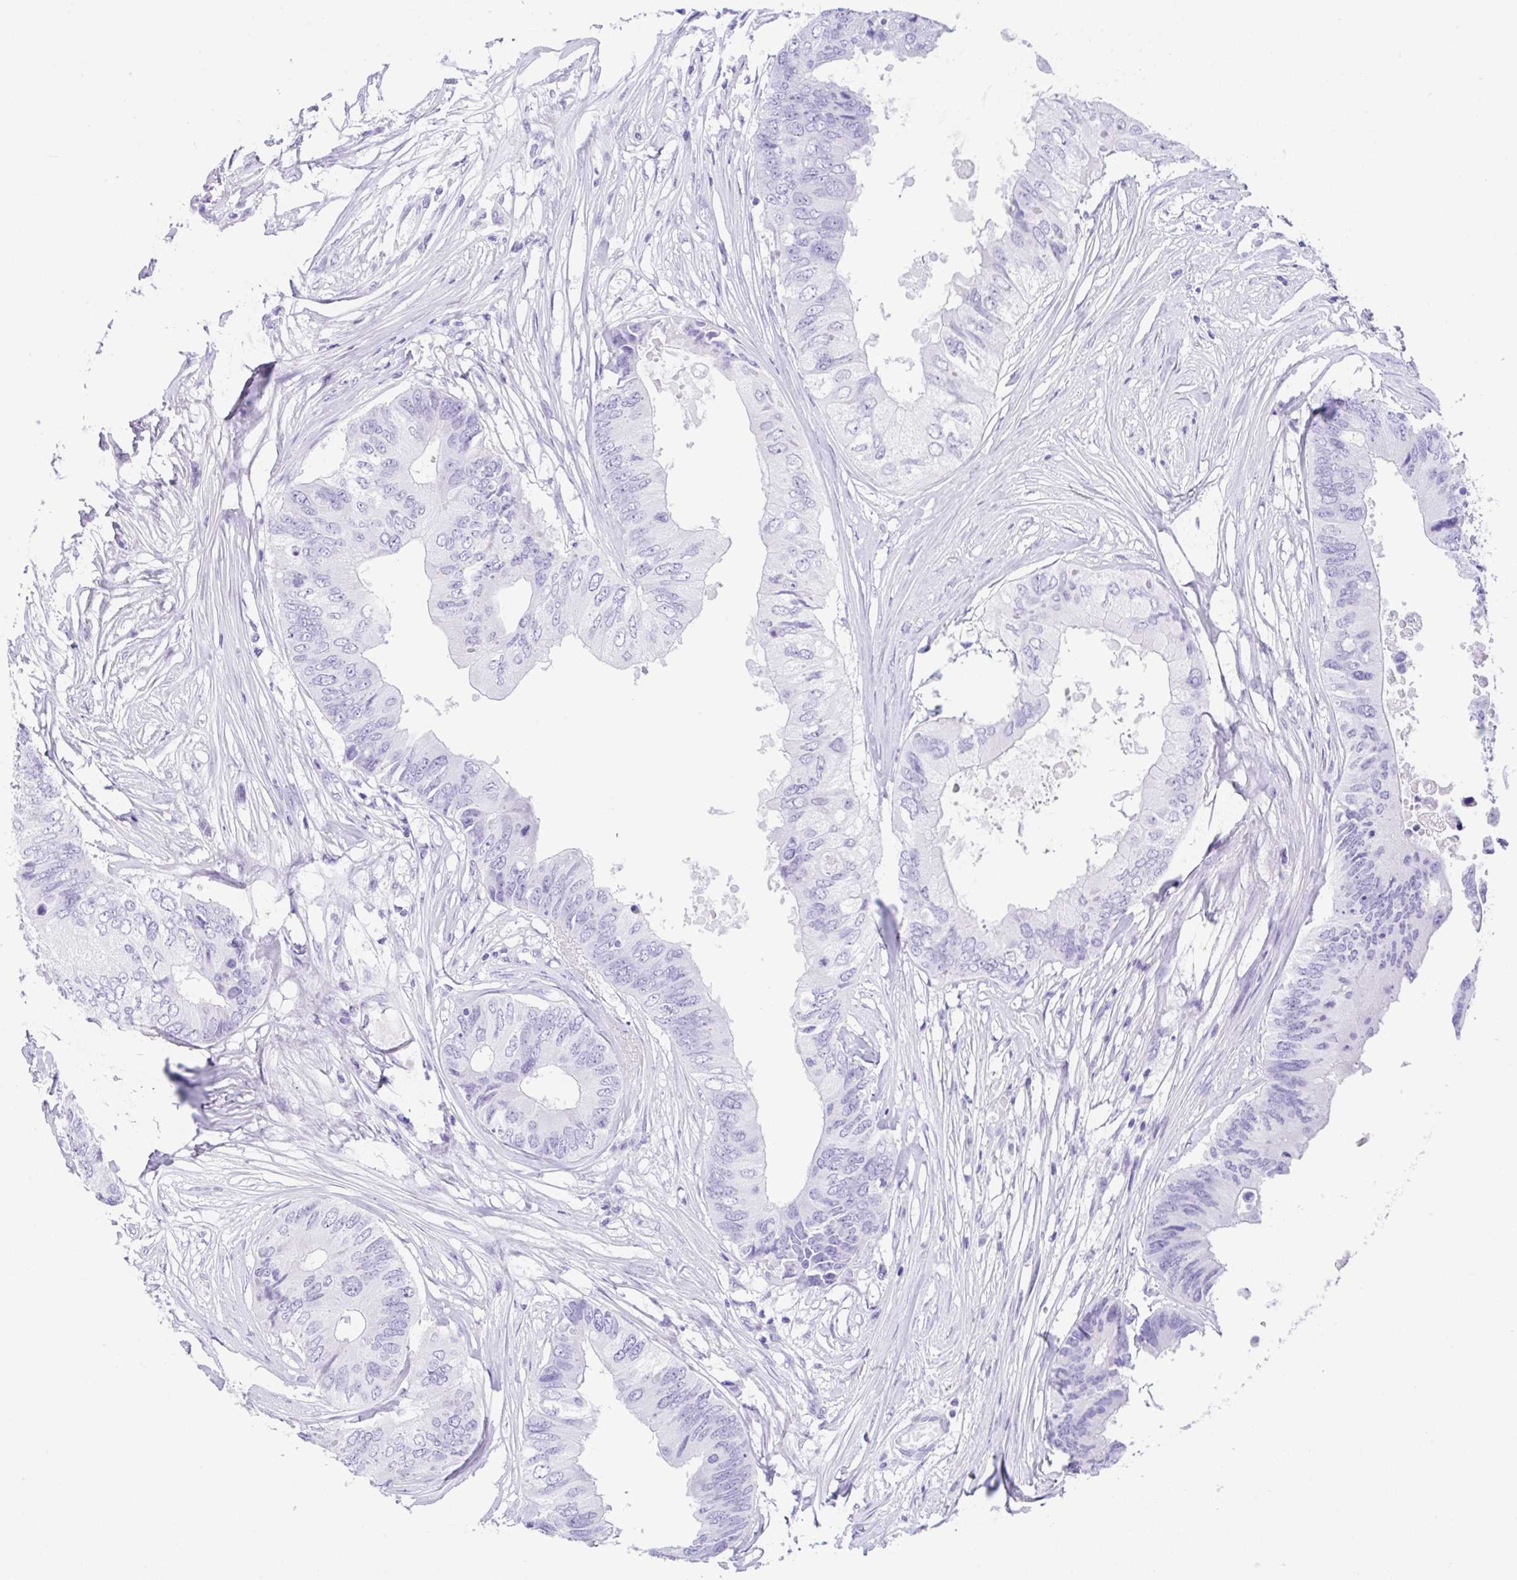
{"staining": {"intensity": "negative", "quantity": "none", "location": "none"}, "tissue": "colorectal cancer", "cell_type": "Tumor cells", "image_type": "cancer", "snomed": [{"axis": "morphology", "description": "Adenocarcinoma, NOS"}, {"axis": "topography", "description": "Colon"}], "caption": "This photomicrograph is of colorectal cancer stained with immunohistochemistry (IHC) to label a protein in brown with the nuclei are counter-stained blue. There is no expression in tumor cells. The staining is performed using DAB brown chromogen with nuclei counter-stained in using hematoxylin.", "gene": "CPA1", "patient": {"sex": "male", "age": 71}}